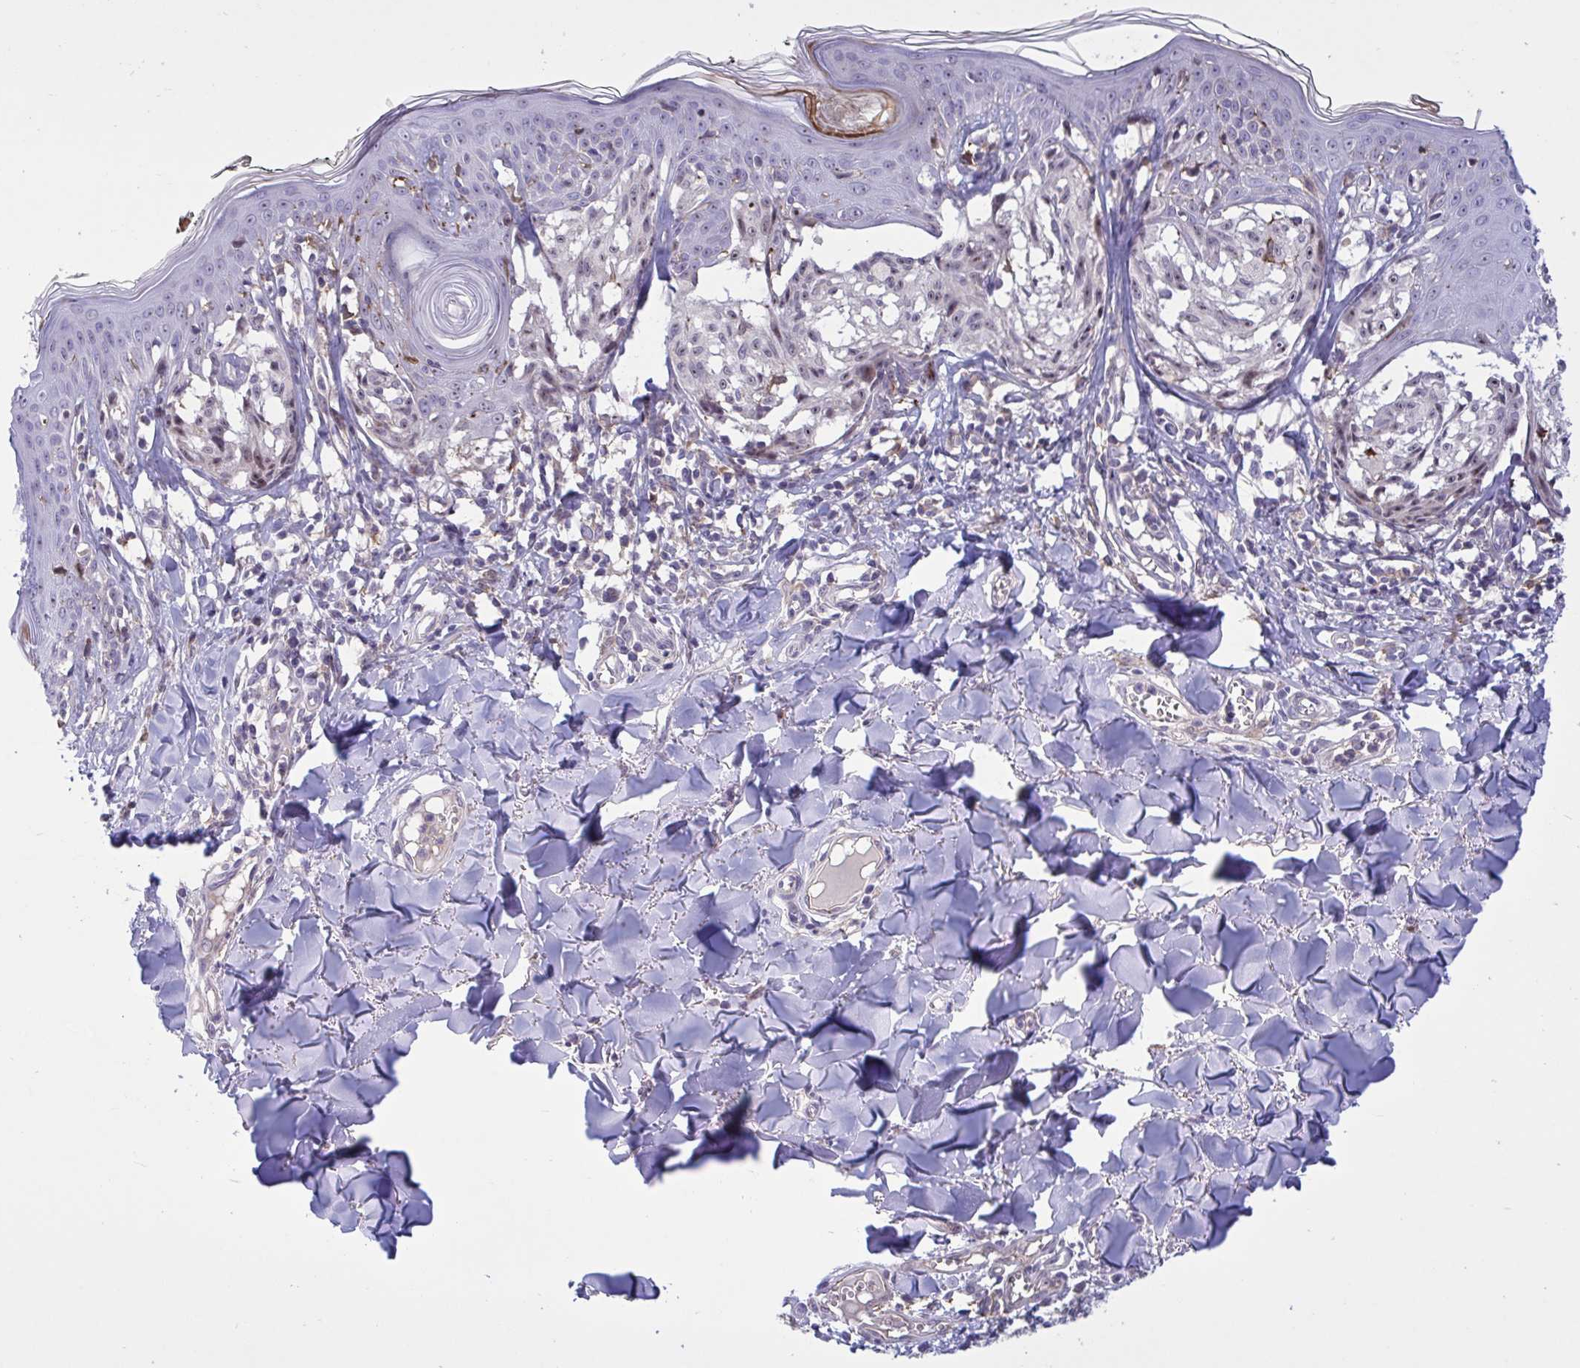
{"staining": {"intensity": "moderate", "quantity": "25%-75%", "location": "nuclear"}, "tissue": "melanoma", "cell_type": "Tumor cells", "image_type": "cancer", "snomed": [{"axis": "morphology", "description": "Malignant melanoma, NOS"}, {"axis": "topography", "description": "Skin"}], "caption": "There is medium levels of moderate nuclear expression in tumor cells of melanoma, as demonstrated by immunohistochemical staining (brown color).", "gene": "CD101", "patient": {"sex": "female", "age": 43}}